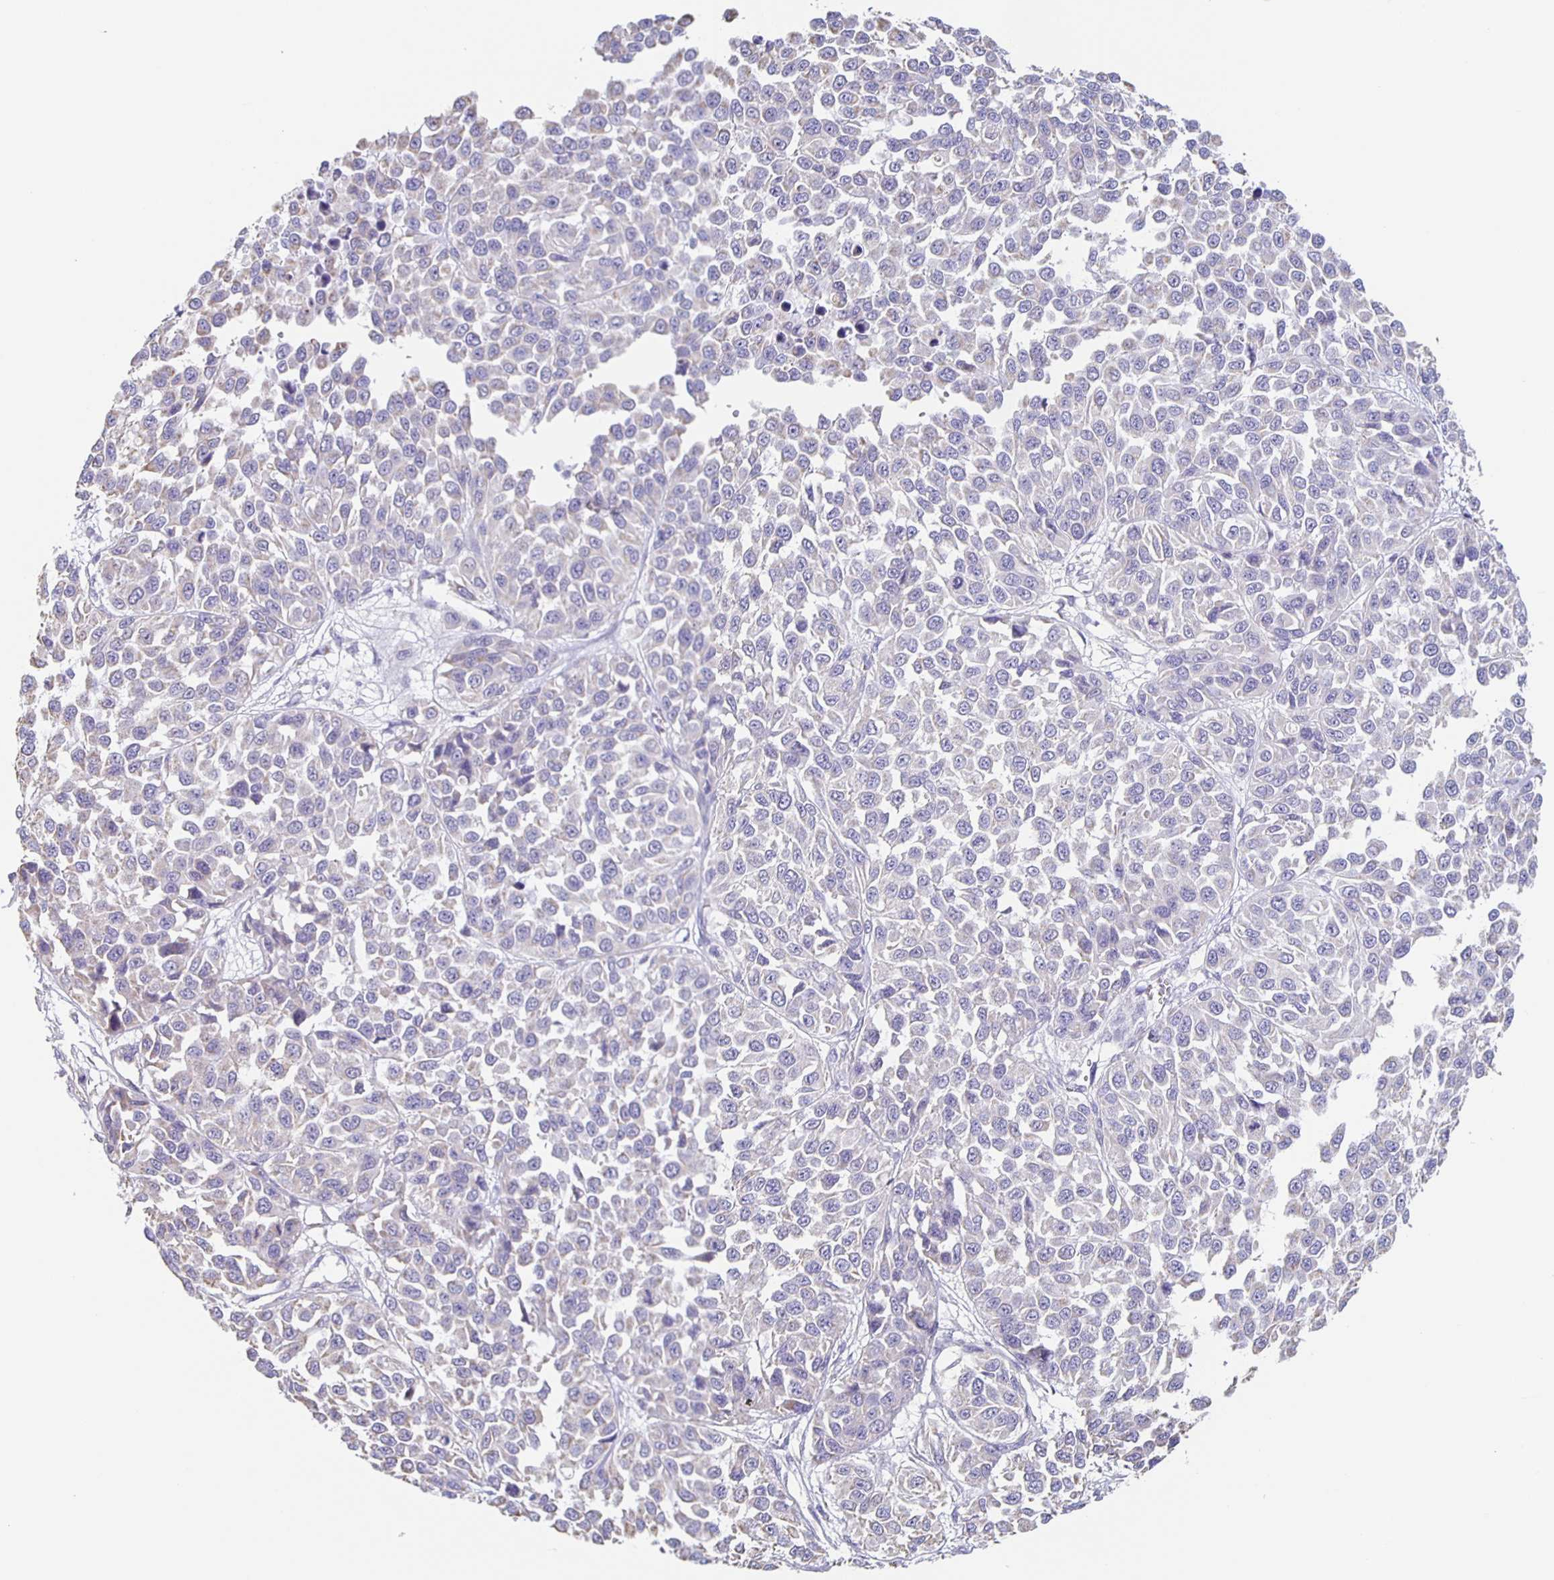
{"staining": {"intensity": "negative", "quantity": "none", "location": "none"}, "tissue": "melanoma", "cell_type": "Tumor cells", "image_type": "cancer", "snomed": [{"axis": "morphology", "description": "Malignant melanoma, NOS"}, {"axis": "topography", "description": "Skin"}], "caption": "Photomicrograph shows no protein positivity in tumor cells of malignant melanoma tissue.", "gene": "TPPP", "patient": {"sex": "male", "age": 62}}